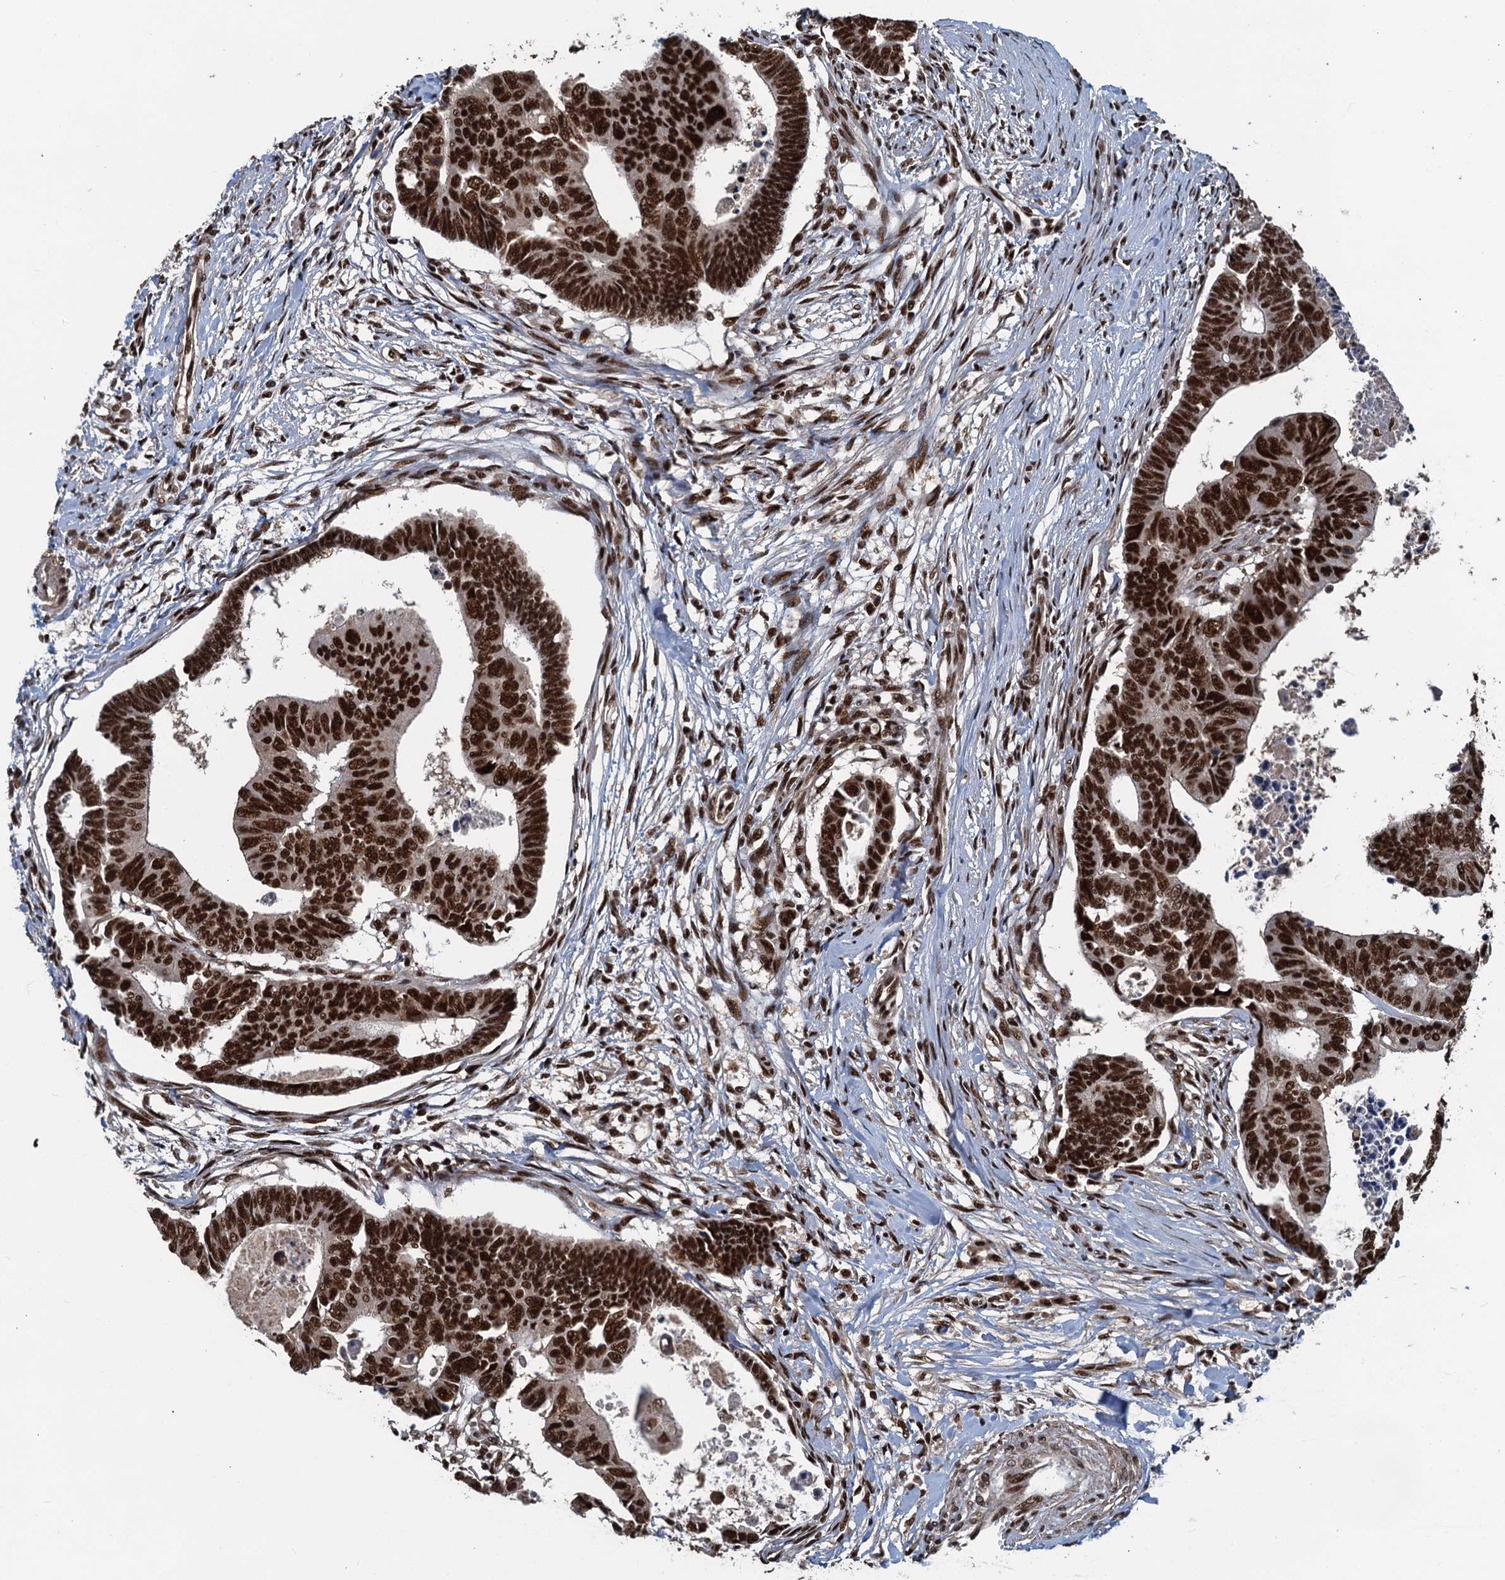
{"staining": {"intensity": "strong", "quantity": ">75%", "location": "nuclear"}, "tissue": "colorectal cancer", "cell_type": "Tumor cells", "image_type": "cancer", "snomed": [{"axis": "morphology", "description": "Adenocarcinoma, NOS"}, {"axis": "topography", "description": "Rectum"}], "caption": "Immunohistochemical staining of adenocarcinoma (colorectal) exhibits high levels of strong nuclear protein staining in about >75% of tumor cells. (IHC, brightfield microscopy, high magnification).", "gene": "ZC3H18", "patient": {"sex": "female", "age": 65}}